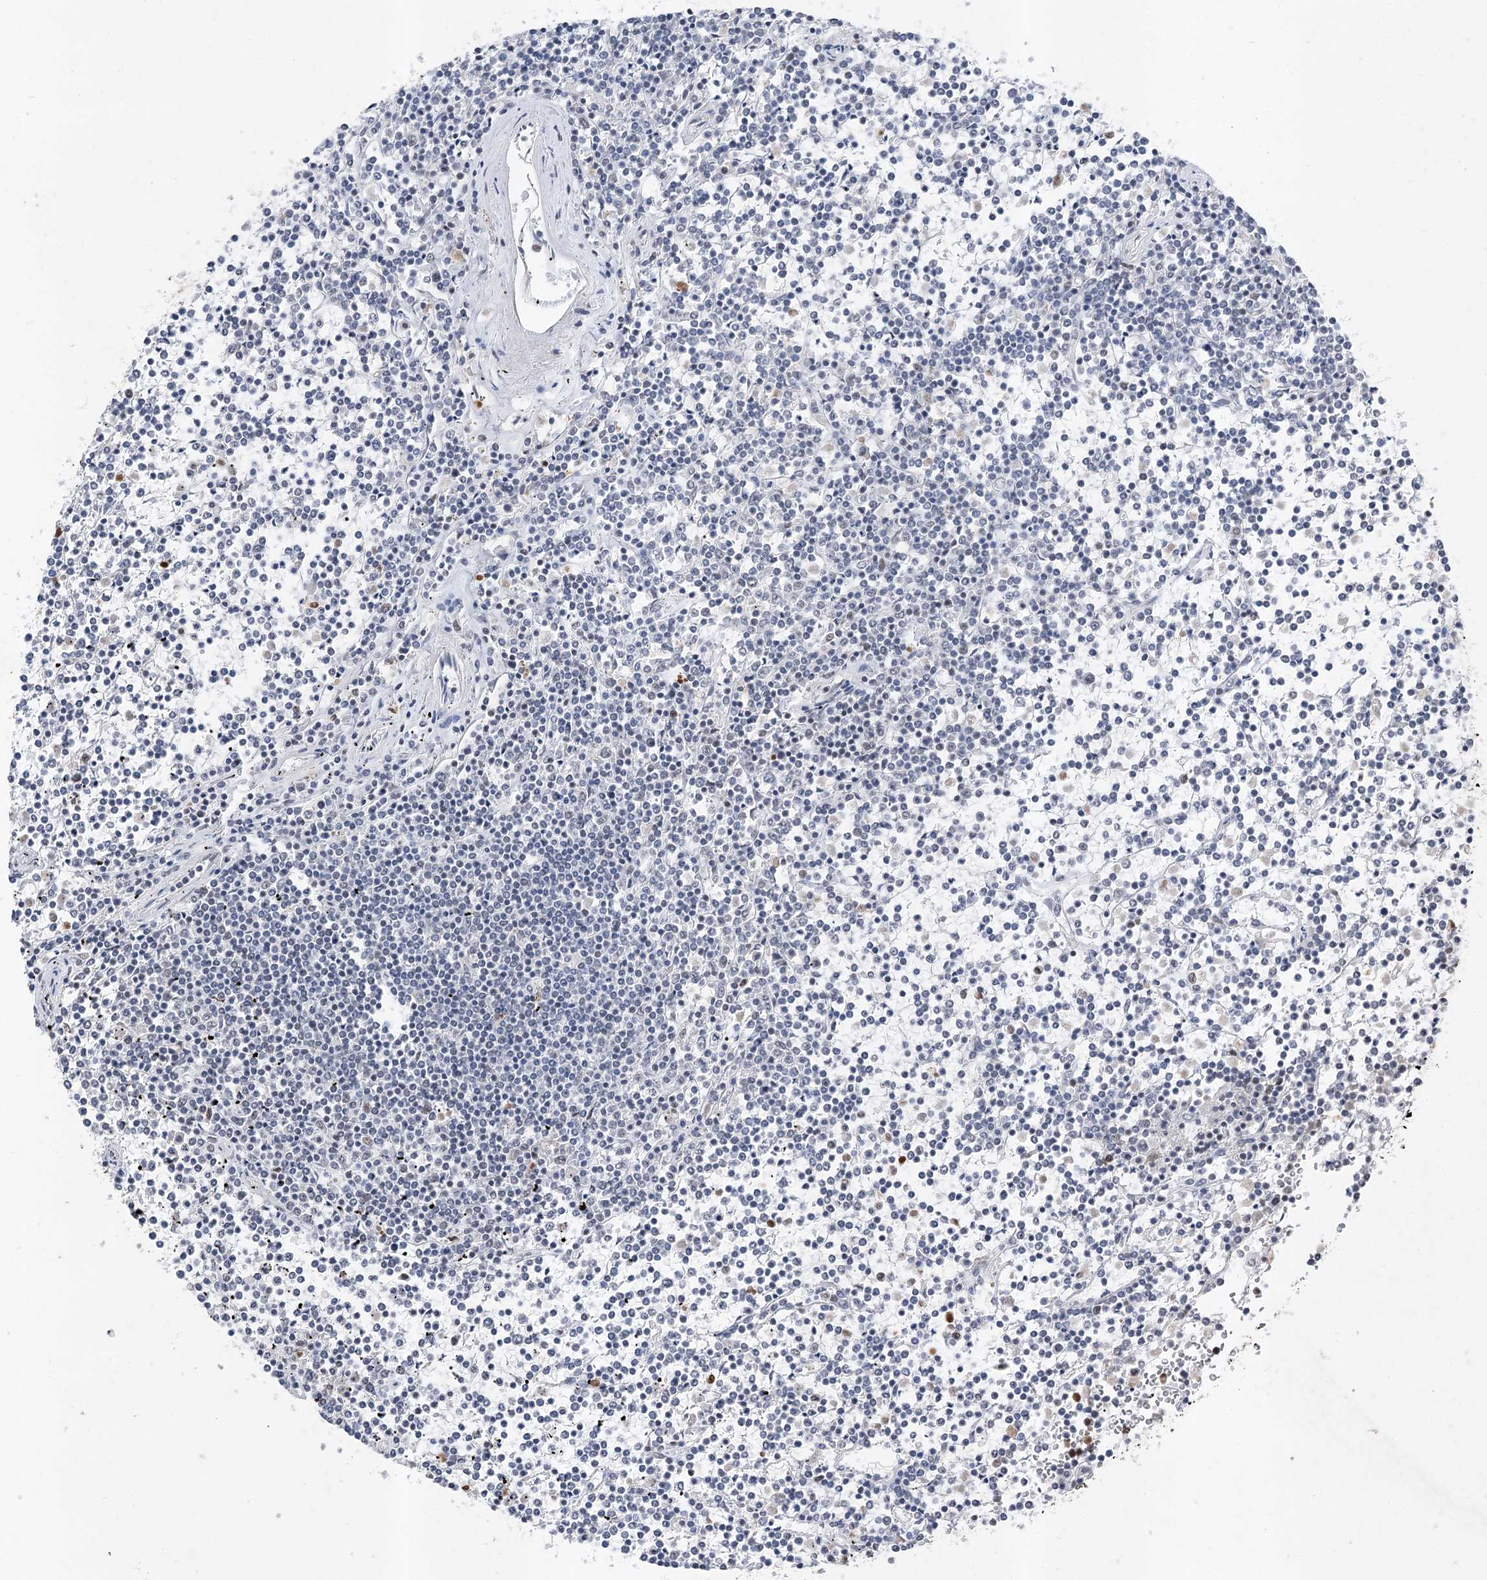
{"staining": {"intensity": "negative", "quantity": "none", "location": "none"}, "tissue": "lymphoma", "cell_type": "Tumor cells", "image_type": "cancer", "snomed": [{"axis": "morphology", "description": "Malignant lymphoma, non-Hodgkin's type, Low grade"}, {"axis": "topography", "description": "Spleen"}], "caption": "The micrograph reveals no significant staining in tumor cells of lymphoma.", "gene": "PDCD4", "patient": {"sex": "female", "age": 19}}